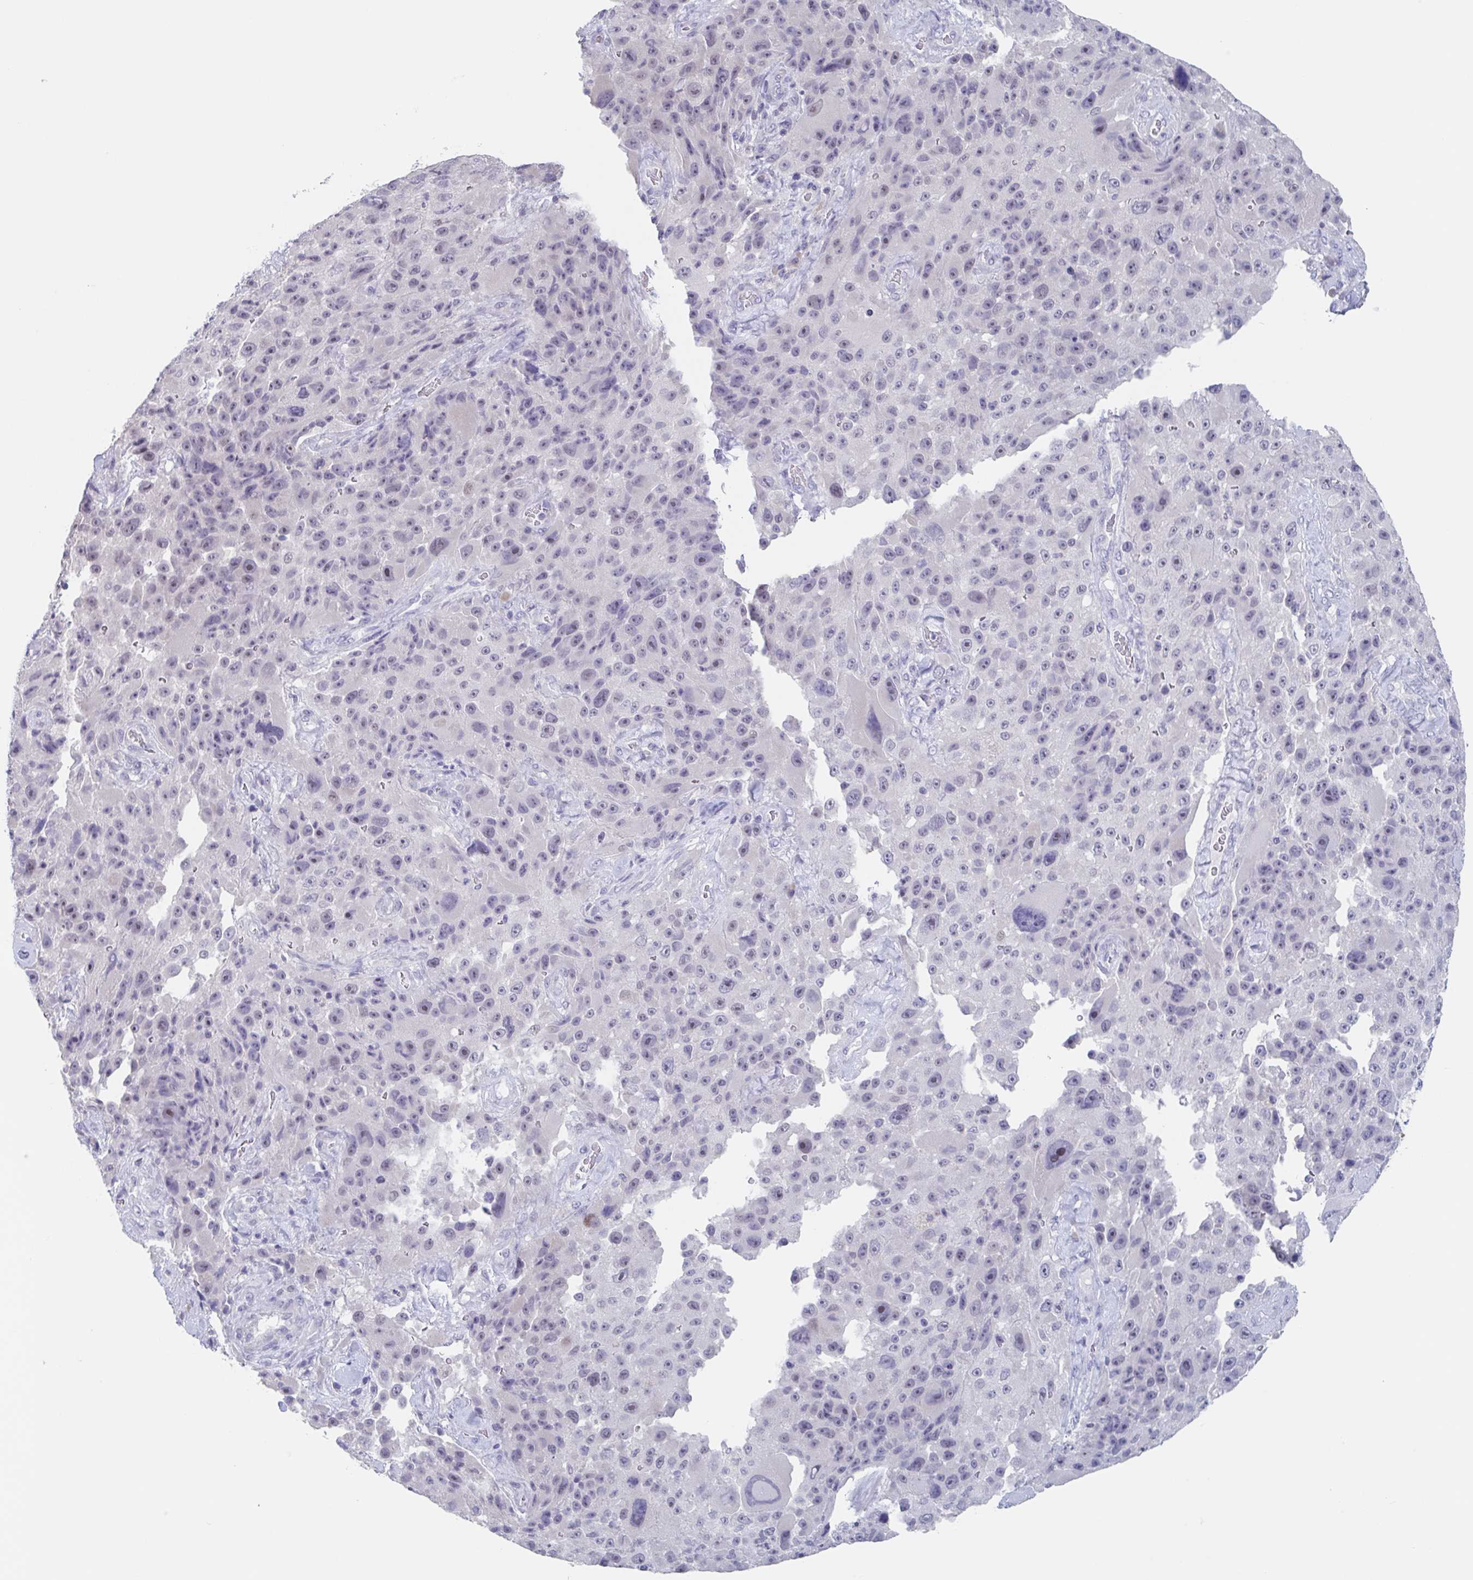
{"staining": {"intensity": "weak", "quantity": "25%-75%", "location": "nuclear"}, "tissue": "melanoma", "cell_type": "Tumor cells", "image_type": "cancer", "snomed": [{"axis": "morphology", "description": "Malignant melanoma, Metastatic site"}, {"axis": "topography", "description": "Lymph node"}], "caption": "Protein positivity by immunohistochemistry reveals weak nuclear expression in about 25%-75% of tumor cells in malignant melanoma (metastatic site).", "gene": "NOXRED1", "patient": {"sex": "male", "age": 62}}